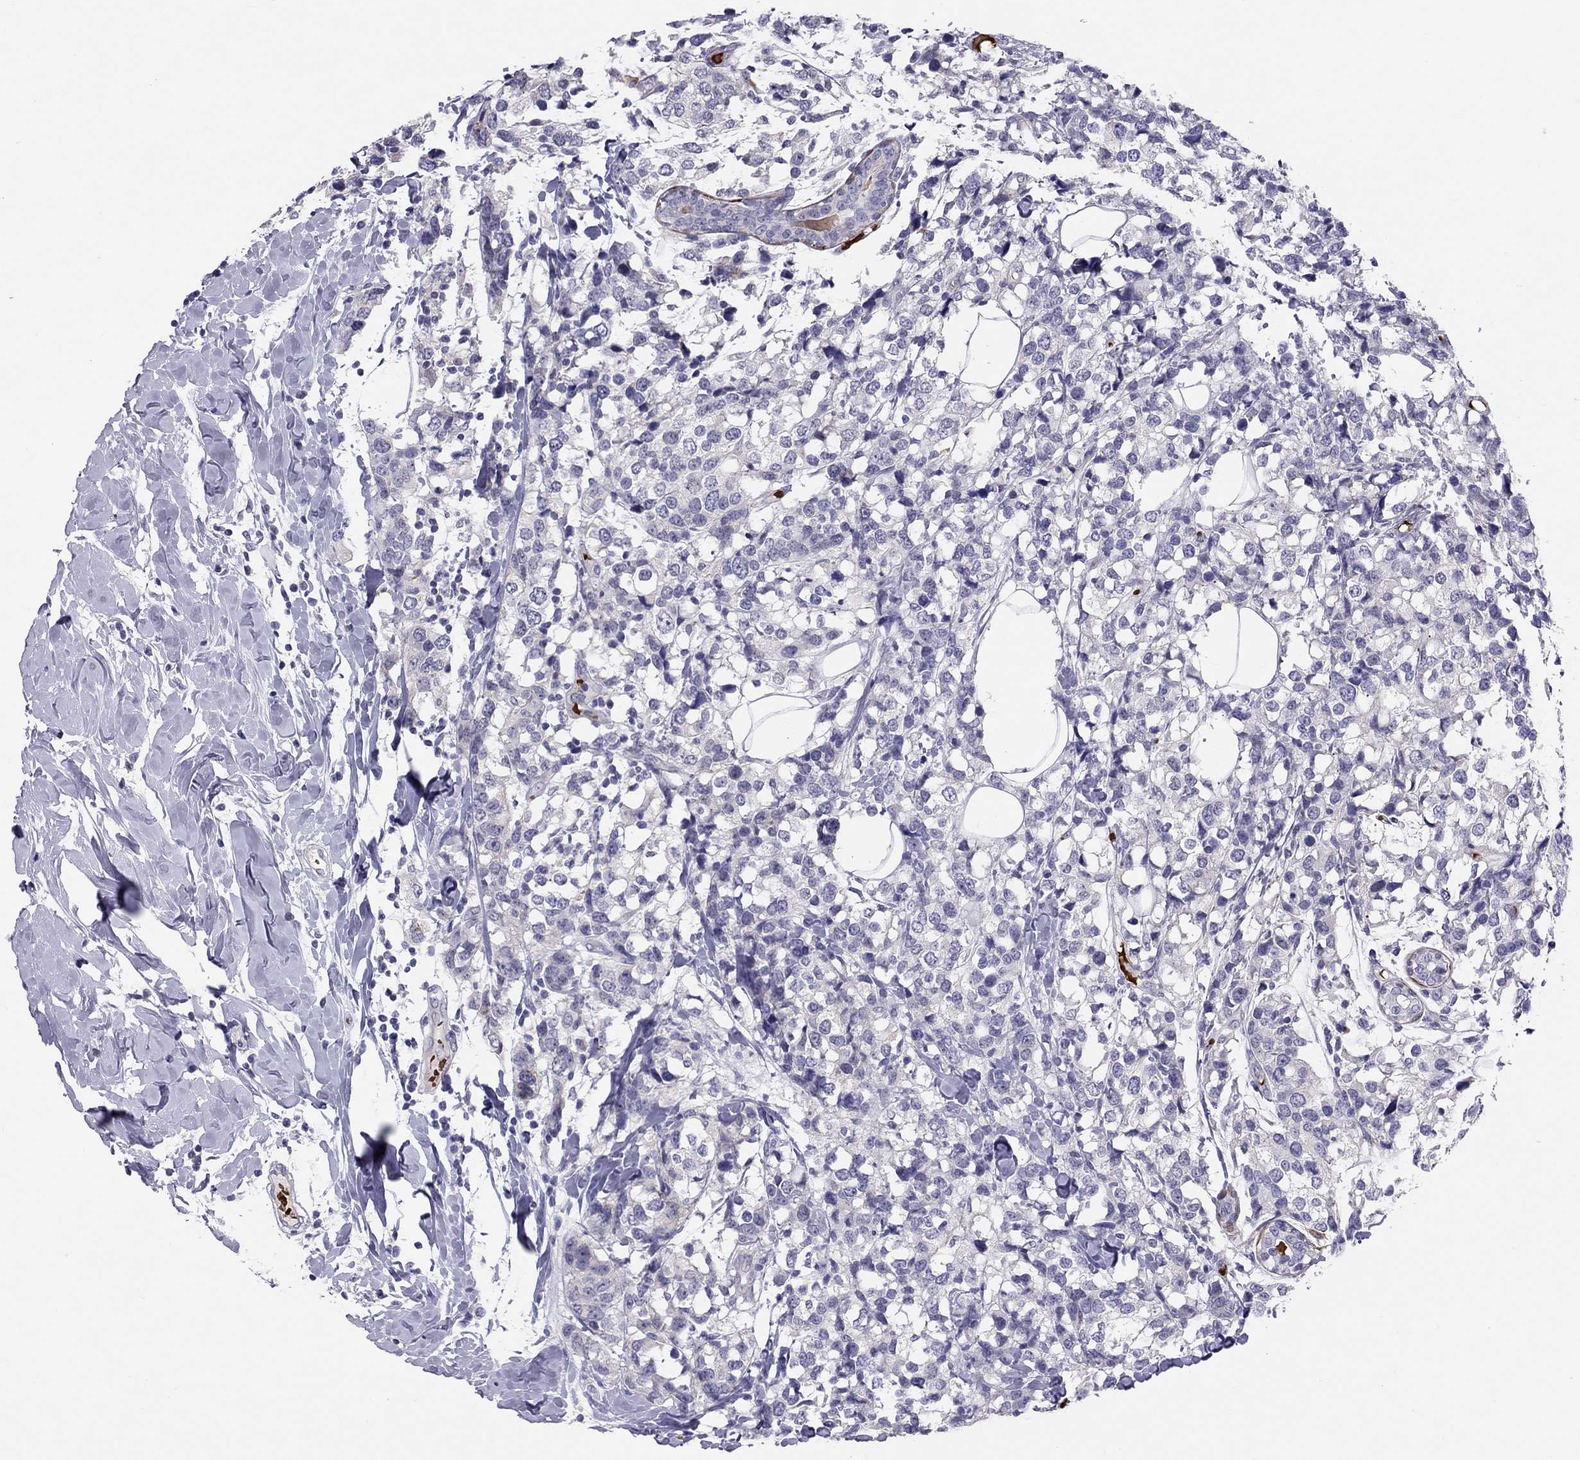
{"staining": {"intensity": "negative", "quantity": "none", "location": "none"}, "tissue": "breast cancer", "cell_type": "Tumor cells", "image_type": "cancer", "snomed": [{"axis": "morphology", "description": "Lobular carcinoma"}, {"axis": "topography", "description": "Breast"}], "caption": "Immunohistochemical staining of human breast cancer (lobular carcinoma) reveals no significant staining in tumor cells.", "gene": "FRMD1", "patient": {"sex": "female", "age": 59}}